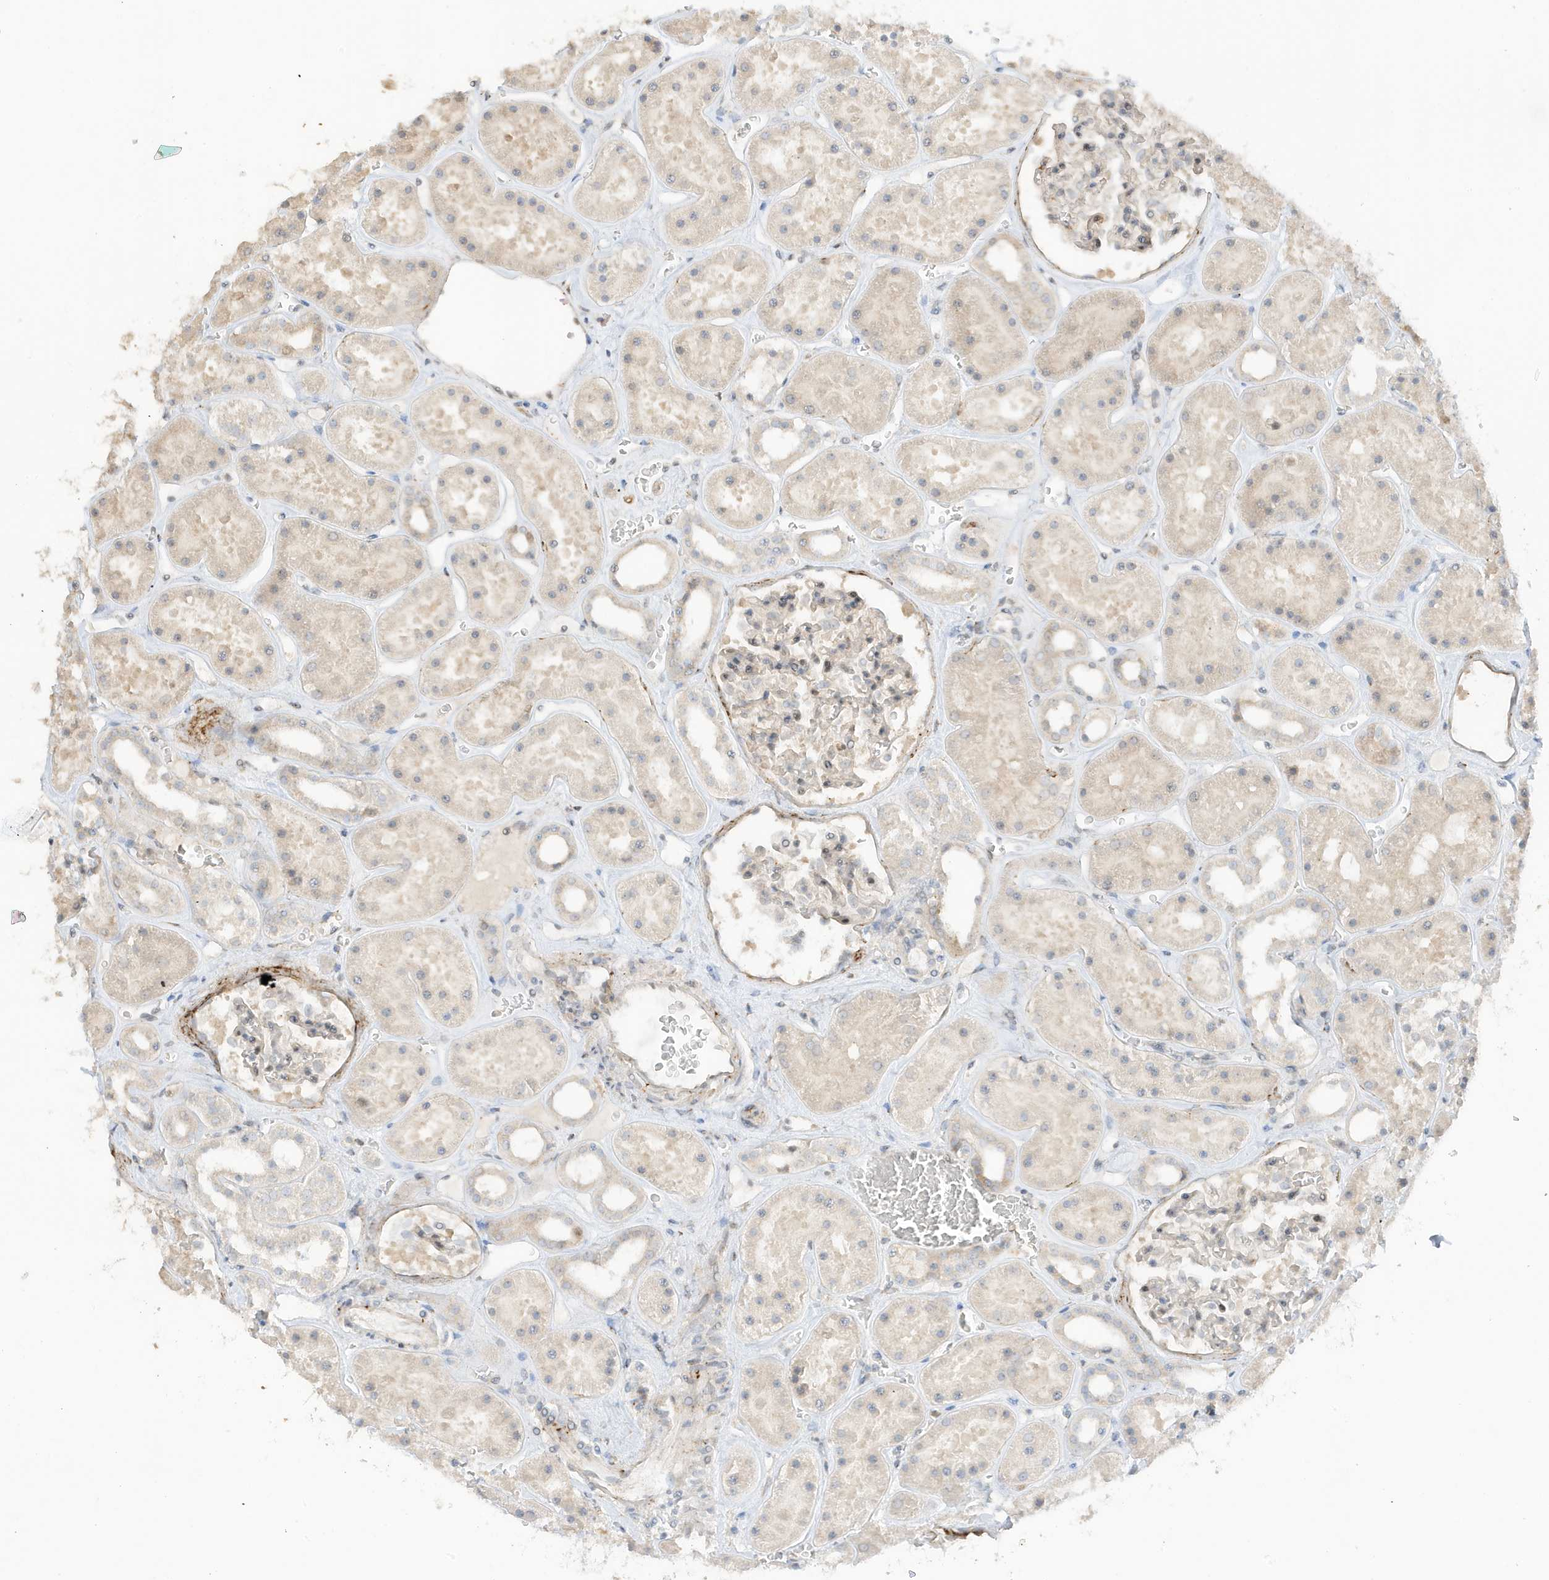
{"staining": {"intensity": "moderate", "quantity": "25%-75%", "location": "nuclear"}, "tissue": "kidney", "cell_type": "Cells in glomeruli", "image_type": "normal", "snomed": [{"axis": "morphology", "description": "Normal tissue, NOS"}, {"axis": "topography", "description": "Kidney"}], "caption": "Brown immunohistochemical staining in benign human kidney demonstrates moderate nuclear positivity in approximately 25%-75% of cells in glomeruli. The staining is performed using DAB (3,3'-diaminobenzidine) brown chromogen to label protein expression. The nuclei are counter-stained blue using hematoxylin.", "gene": "ZBTB41", "patient": {"sex": "female", "age": 41}}